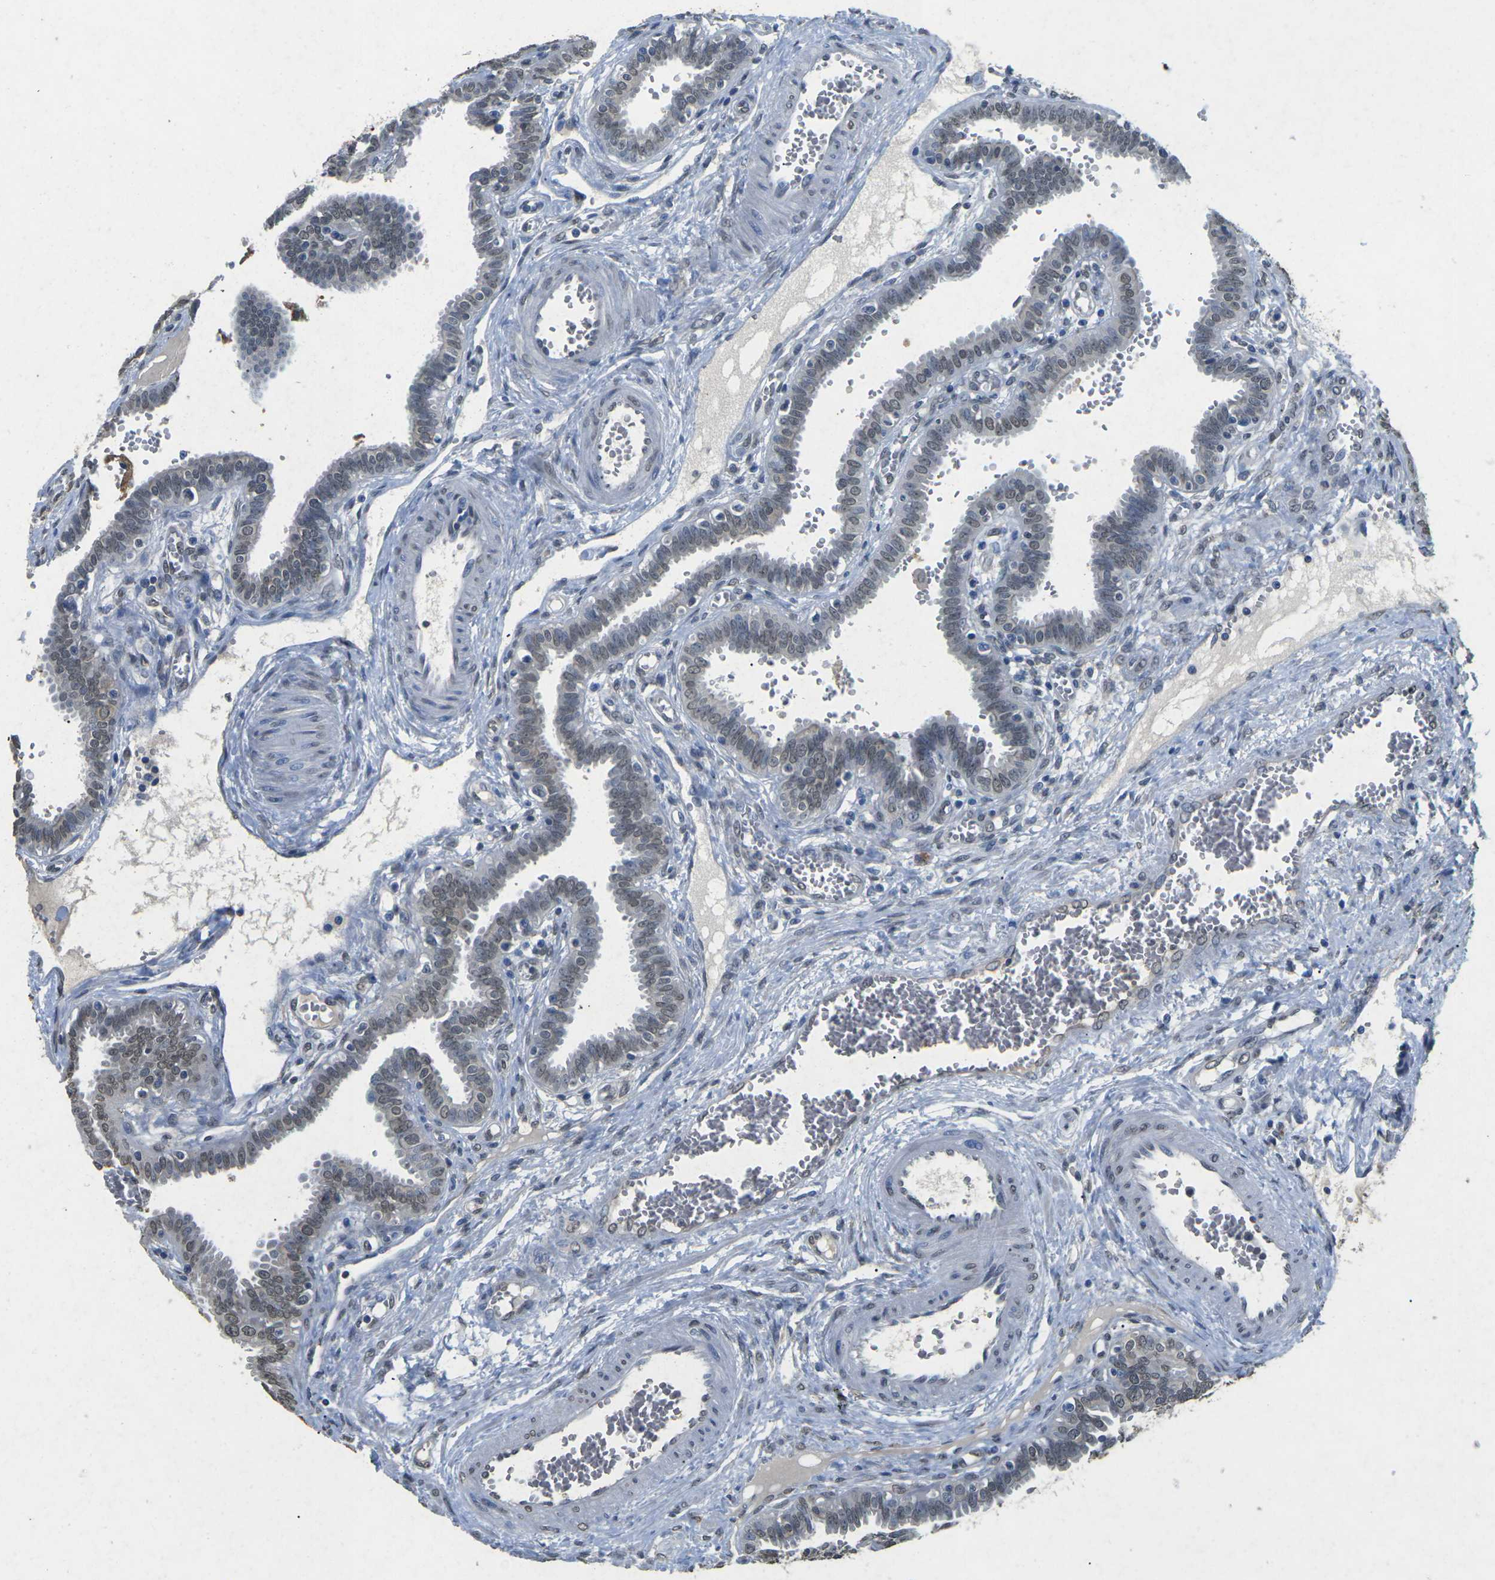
{"staining": {"intensity": "weak", "quantity": "<25%", "location": "cytoplasmic/membranous,nuclear"}, "tissue": "fallopian tube", "cell_type": "Glandular cells", "image_type": "normal", "snomed": [{"axis": "morphology", "description": "Normal tissue, NOS"}, {"axis": "topography", "description": "Fallopian tube"}], "caption": "Glandular cells are negative for brown protein staining in benign fallopian tube. (Immunohistochemistry, brightfield microscopy, high magnification).", "gene": "SCNN1B", "patient": {"sex": "female", "age": 32}}